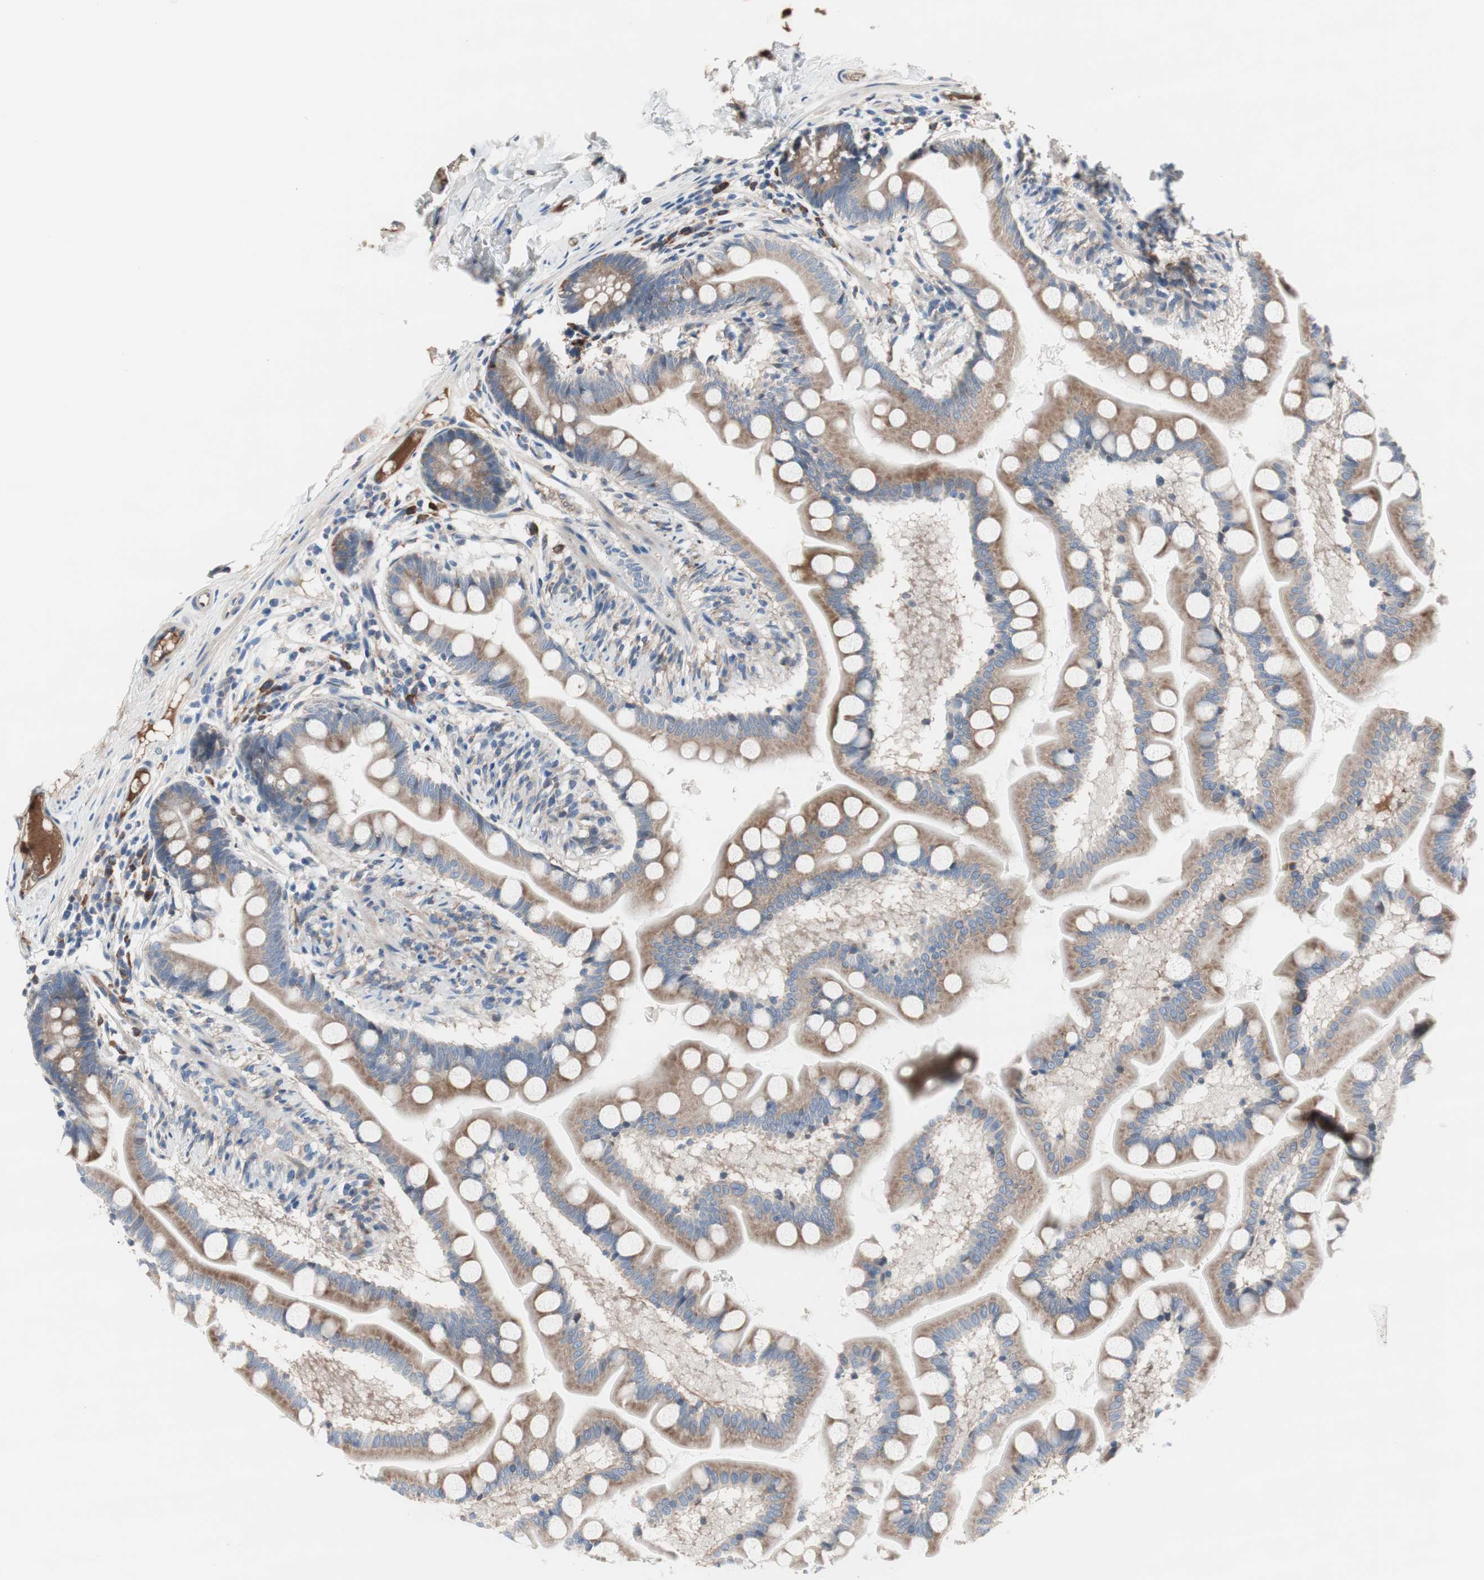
{"staining": {"intensity": "moderate", "quantity": ">75%", "location": "cytoplasmic/membranous"}, "tissue": "small intestine", "cell_type": "Glandular cells", "image_type": "normal", "snomed": [{"axis": "morphology", "description": "Normal tissue, NOS"}, {"axis": "topography", "description": "Small intestine"}], "caption": "Immunohistochemistry (IHC) (DAB (3,3'-diaminobenzidine)) staining of unremarkable human small intestine exhibits moderate cytoplasmic/membranous protein staining in approximately >75% of glandular cells. (DAB (3,3'-diaminobenzidine) IHC, brown staining for protein, blue staining for nuclei).", "gene": "KANSL1", "patient": {"sex": "male", "age": 41}}